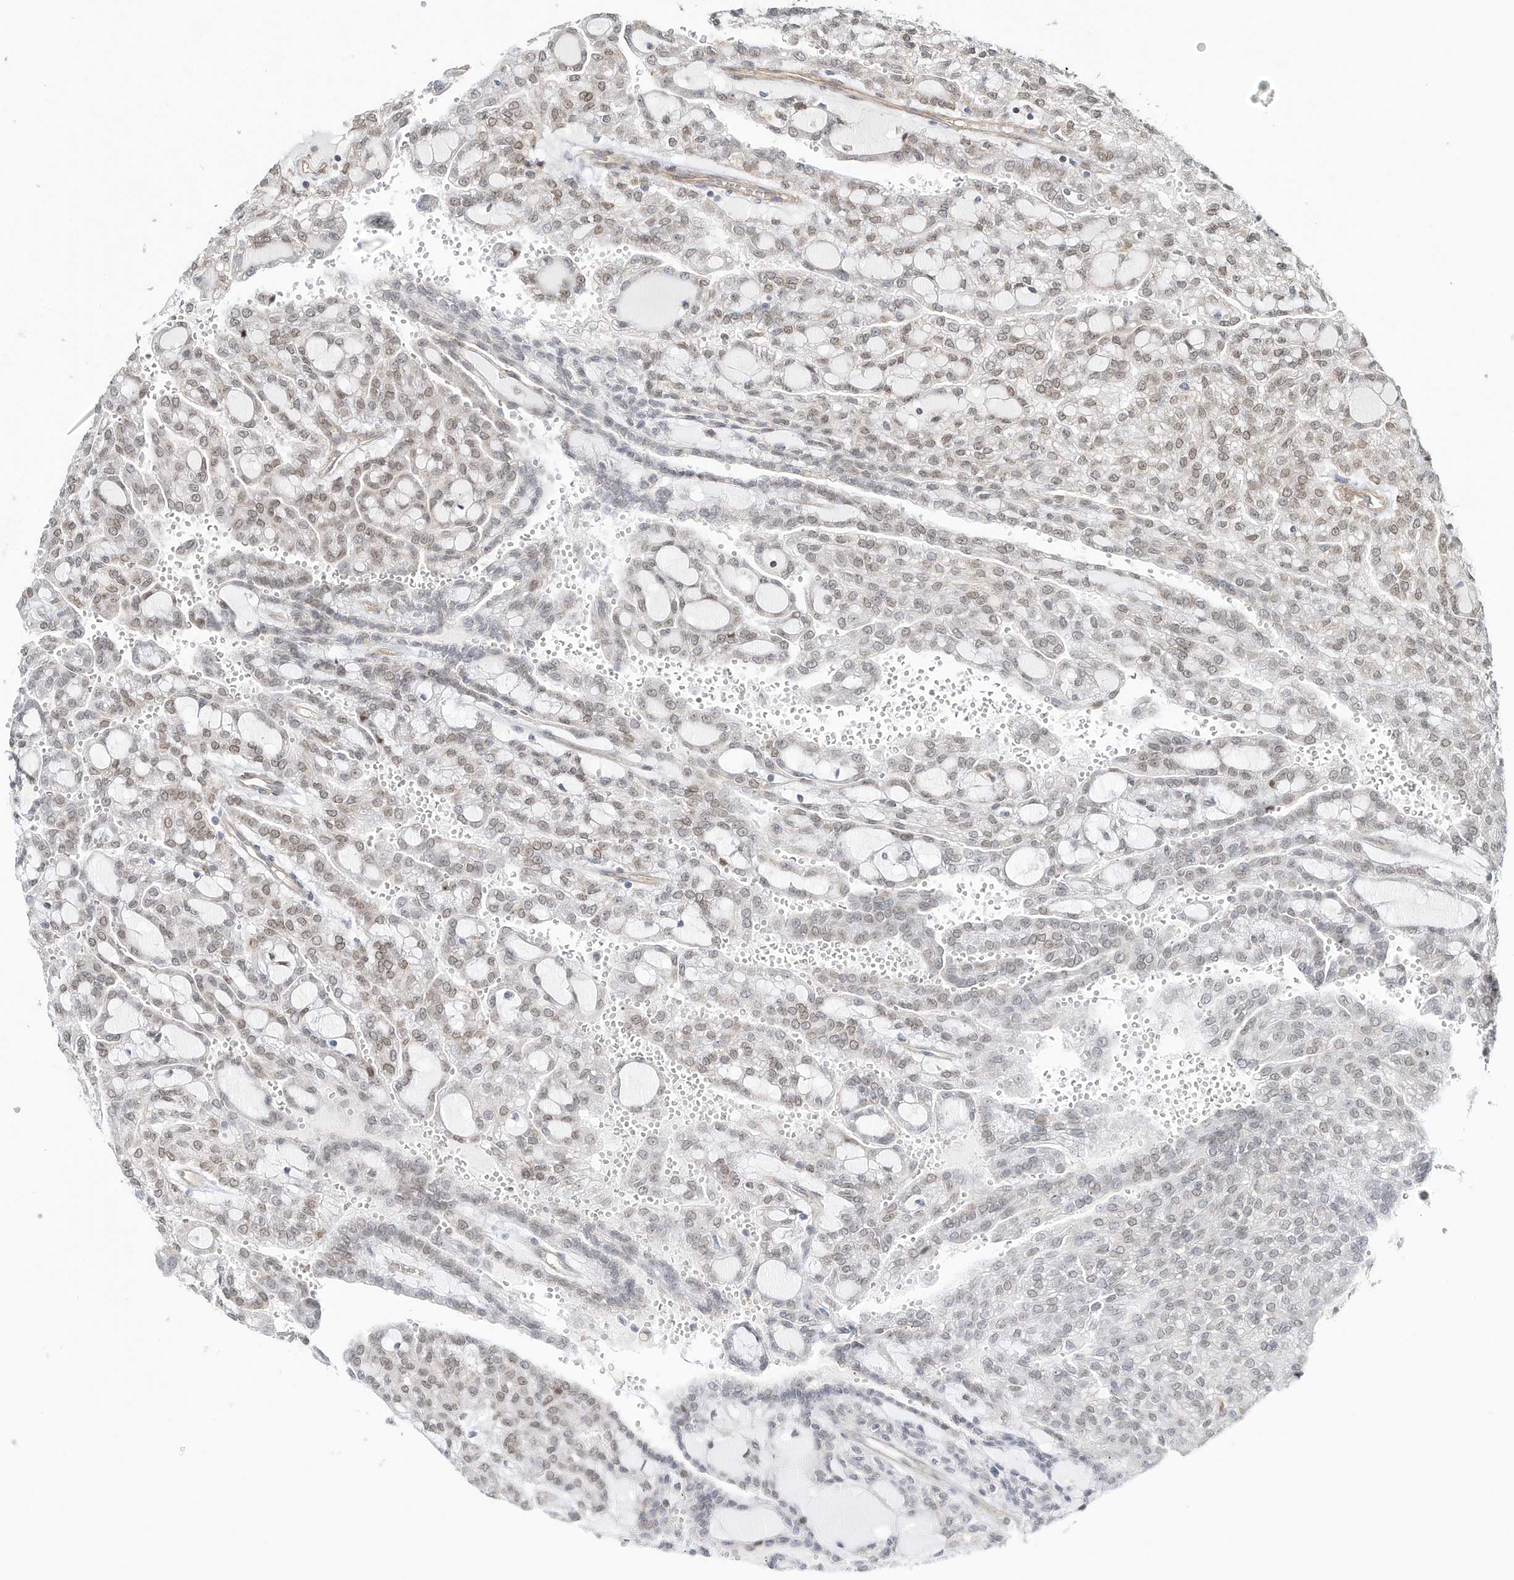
{"staining": {"intensity": "weak", "quantity": ">75%", "location": "nuclear"}, "tissue": "renal cancer", "cell_type": "Tumor cells", "image_type": "cancer", "snomed": [{"axis": "morphology", "description": "Adenocarcinoma, NOS"}, {"axis": "topography", "description": "Kidney"}], "caption": "An image of human renal cancer (adenocarcinoma) stained for a protein reveals weak nuclear brown staining in tumor cells. Nuclei are stained in blue.", "gene": "CUX1", "patient": {"sex": "male", "age": 63}}